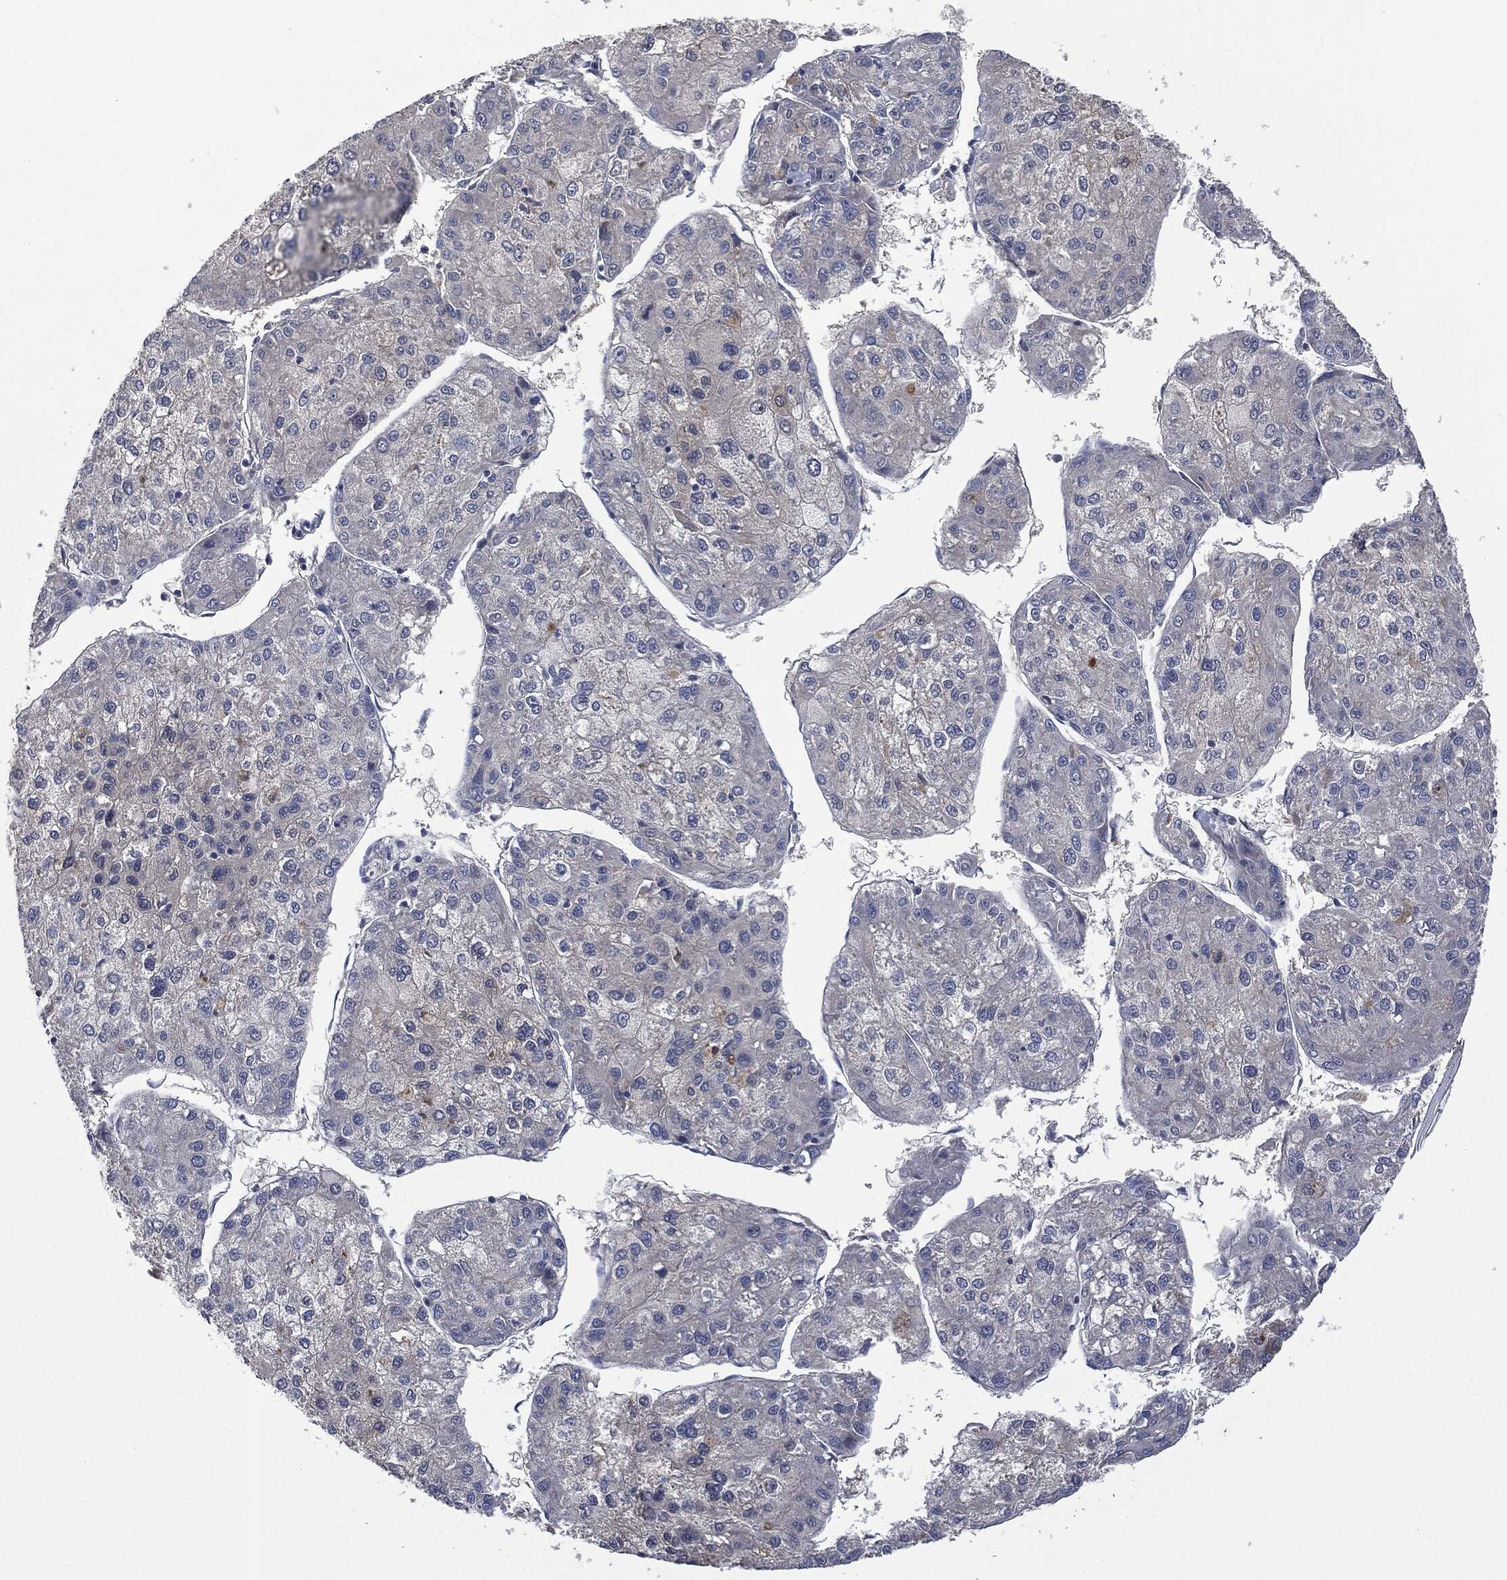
{"staining": {"intensity": "negative", "quantity": "none", "location": "none"}, "tissue": "liver cancer", "cell_type": "Tumor cells", "image_type": "cancer", "snomed": [{"axis": "morphology", "description": "Carcinoma, Hepatocellular, NOS"}, {"axis": "topography", "description": "Liver"}], "caption": "Immunohistochemistry (IHC) photomicrograph of liver hepatocellular carcinoma stained for a protein (brown), which displays no staining in tumor cells.", "gene": "IL1RN", "patient": {"sex": "male", "age": 43}}